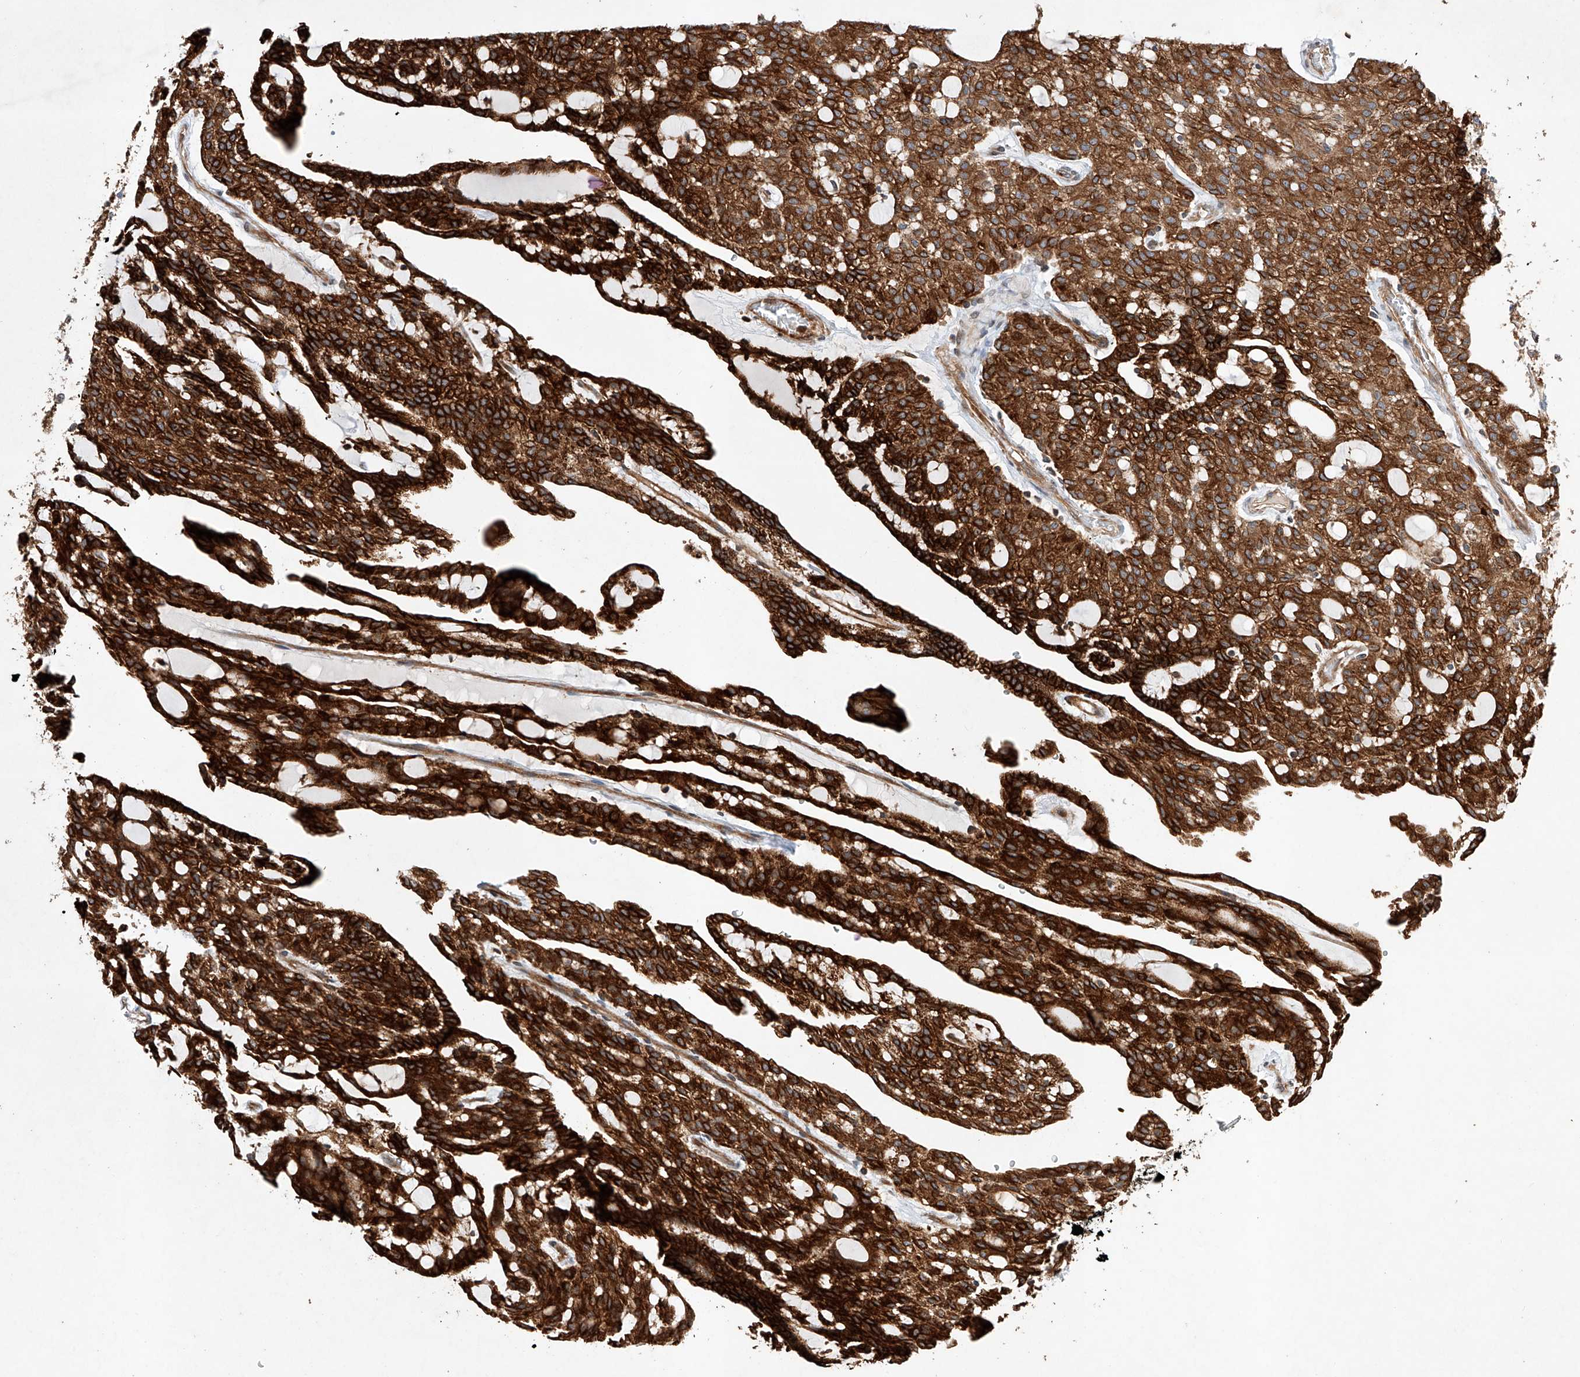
{"staining": {"intensity": "strong", "quantity": ">75%", "location": "cytoplasmic/membranous"}, "tissue": "renal cancer", "cell_type": "Tumor cells", "image_type": "cancer", "snomed": [{"axis": "morphology", "description": "Adenocarcinoma, NOS"}, {"axis": "topography", "description": "Kidney"}], "caption": "Tumor cells reveal high levels of strong cytoplasmic/membranous expression in approximately >75% of cells in adenocarcinoma (renal).", "gene": "TIMM23", "patient": {"sex": "male", "age": 63}}